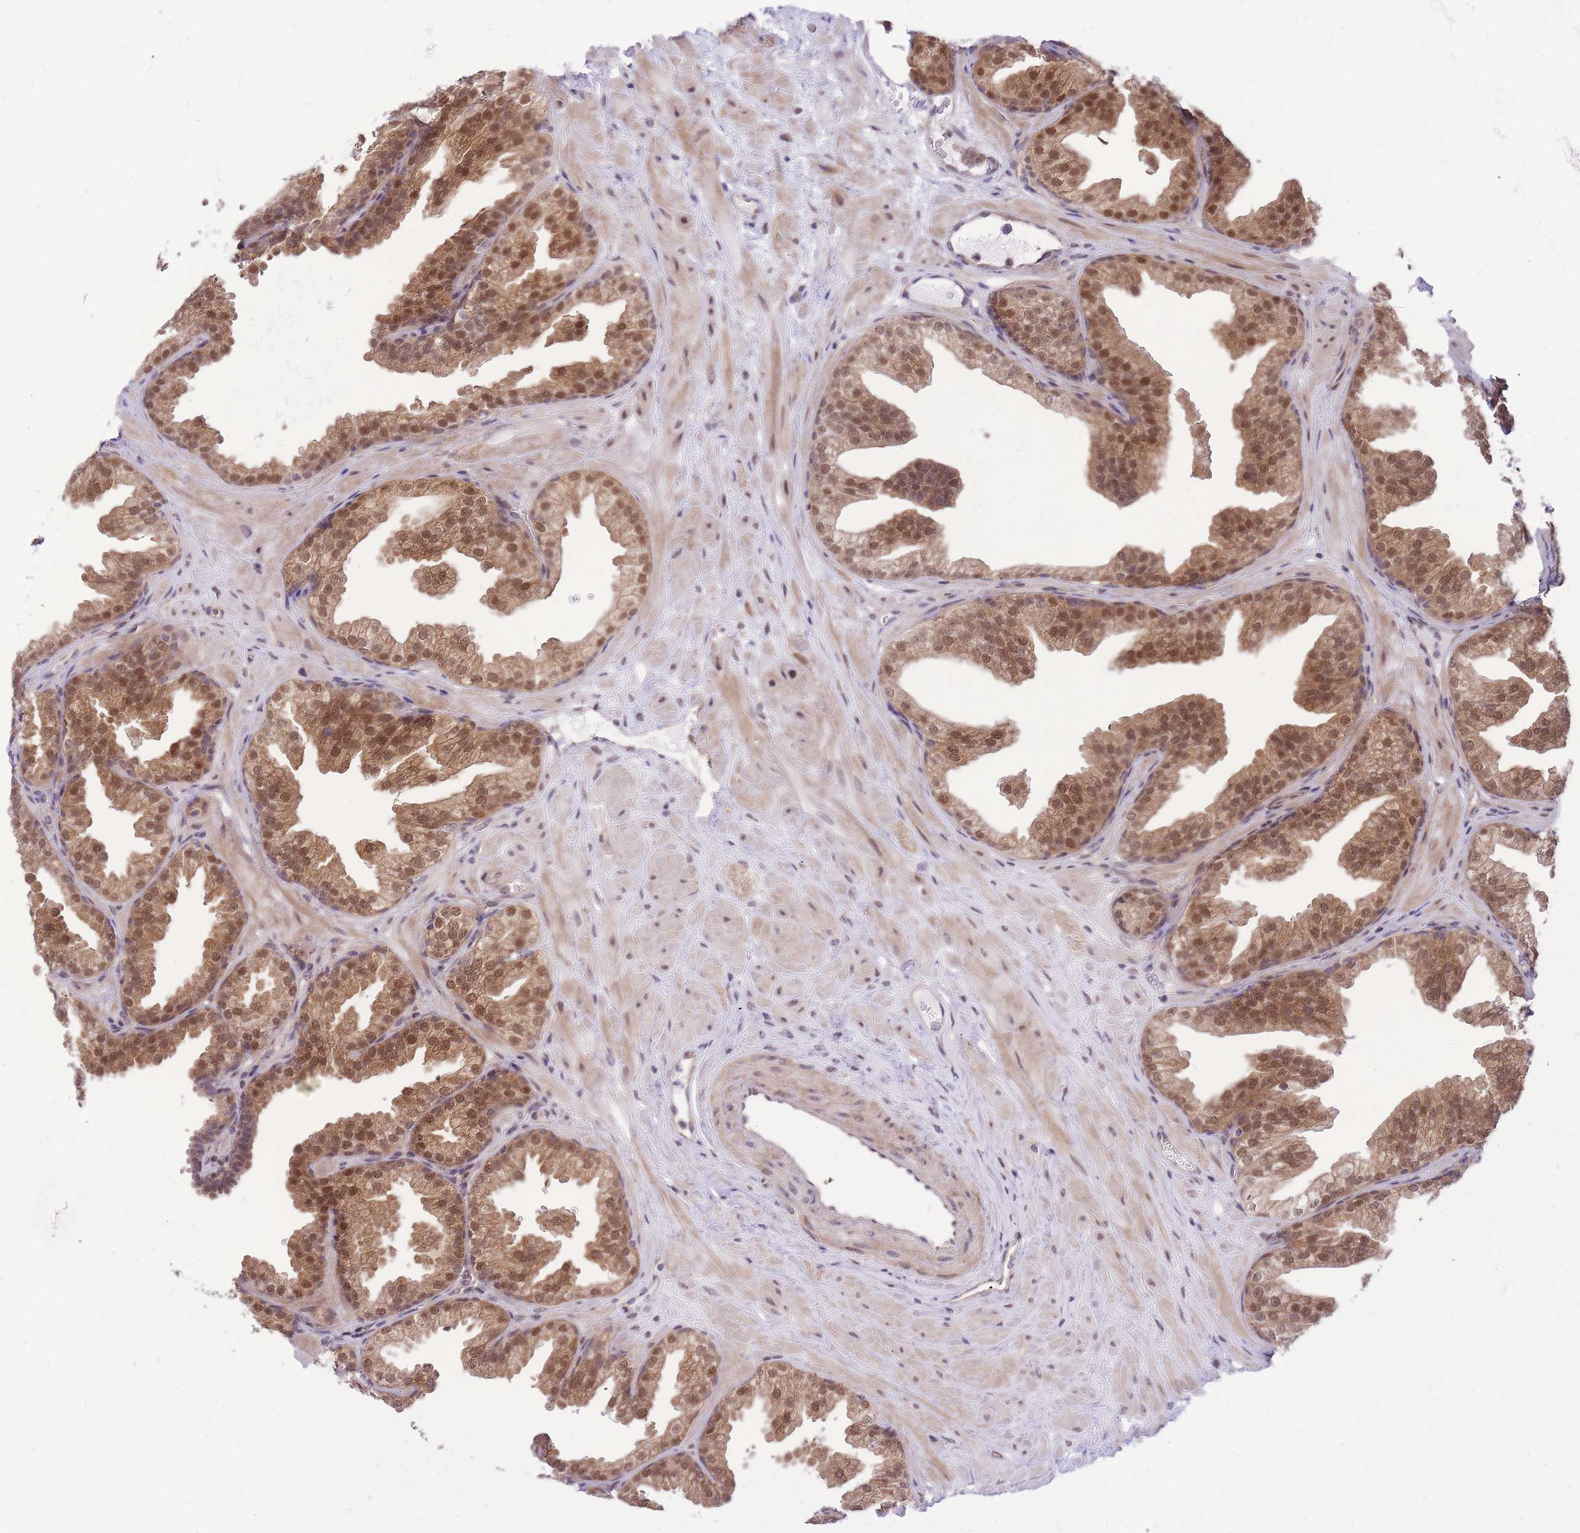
{"staining": {"intensity": "moderate", "quantity": ">75%", "location": "cytoplasmic/membranous,nuclear"}, "tissue": "prostate", "cell_type": "Glandular cells", "image_type": "normal", "snomed": [{"axis": "morphology", "description": "Normal tissue, NOS"}, {"axis": "topography", "description": "Prostate"}], "caption": "A medium amount of moderate cytoplasmic/membranous,nuclear staining is identified in approximately >75% of glandular cells in normal prostate. Nuclei are stained in blue.", "gene": "MINDY2", "patient": {"sex": "male", "age": 37}}